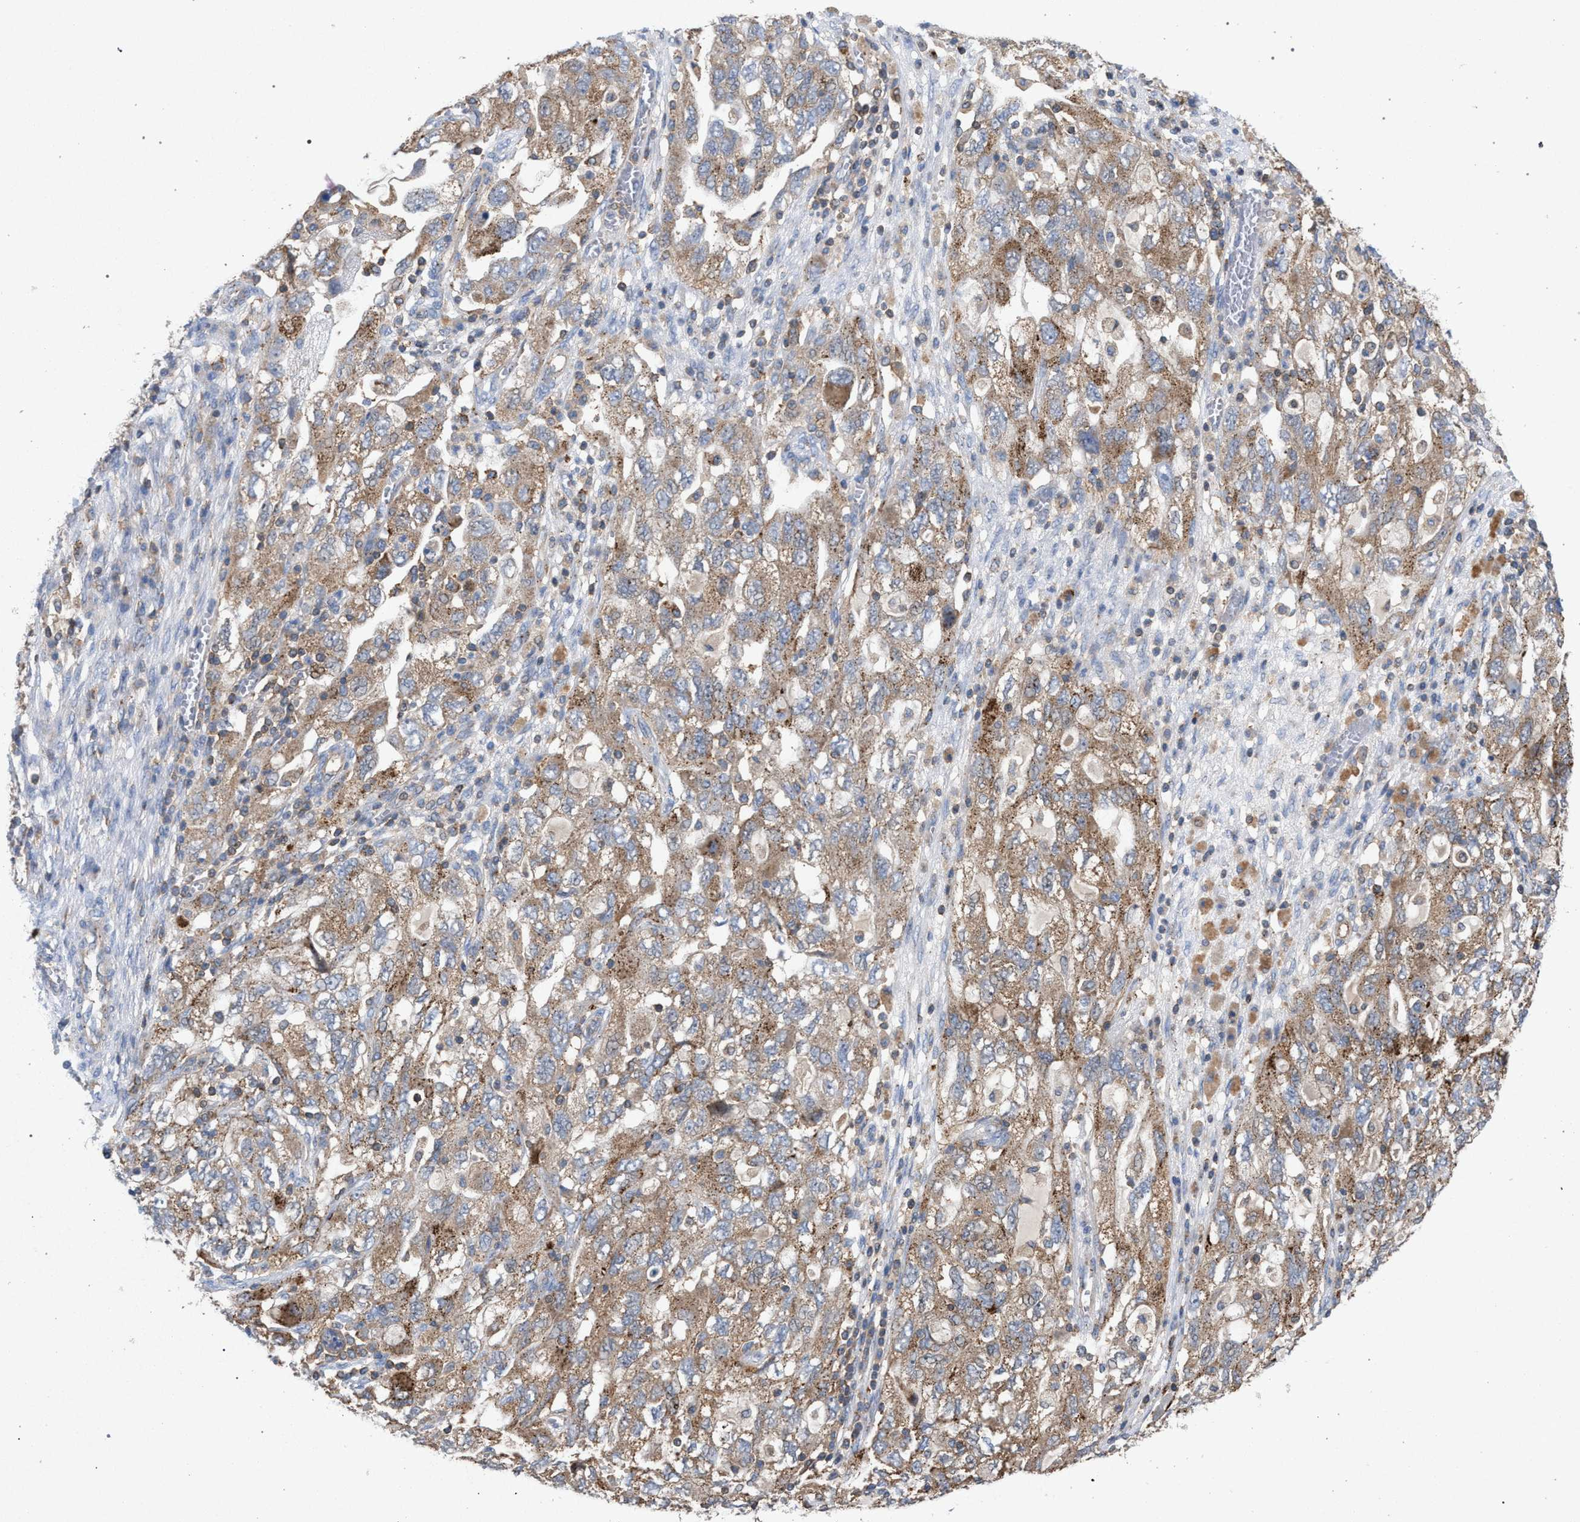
{"staining": {"intensity": "moderate", "quantity": ">75%", "location": "cytoplasmic/membranous"}, "tissue": "ovarian cancer", "cell_type": "Tumor cells", "image_type": "cancer", "snomed": [{"axis": "morphology", "description": "Carcinoma, NOS"}, {"axis": "morphology", "description": "Cystadenocarcinoma, serous, NOS"}, {"axis": "topography", "description": "Ovary"}], "caption": "Approximately >75% of tumor cells in human ovarian cancer reveal moderate cytoplasmic/membranous protein staining as visualized by brown immunohistochemical staining.", "gene": "VPS13A", "patient": {"sex": "female", "age": 69}}